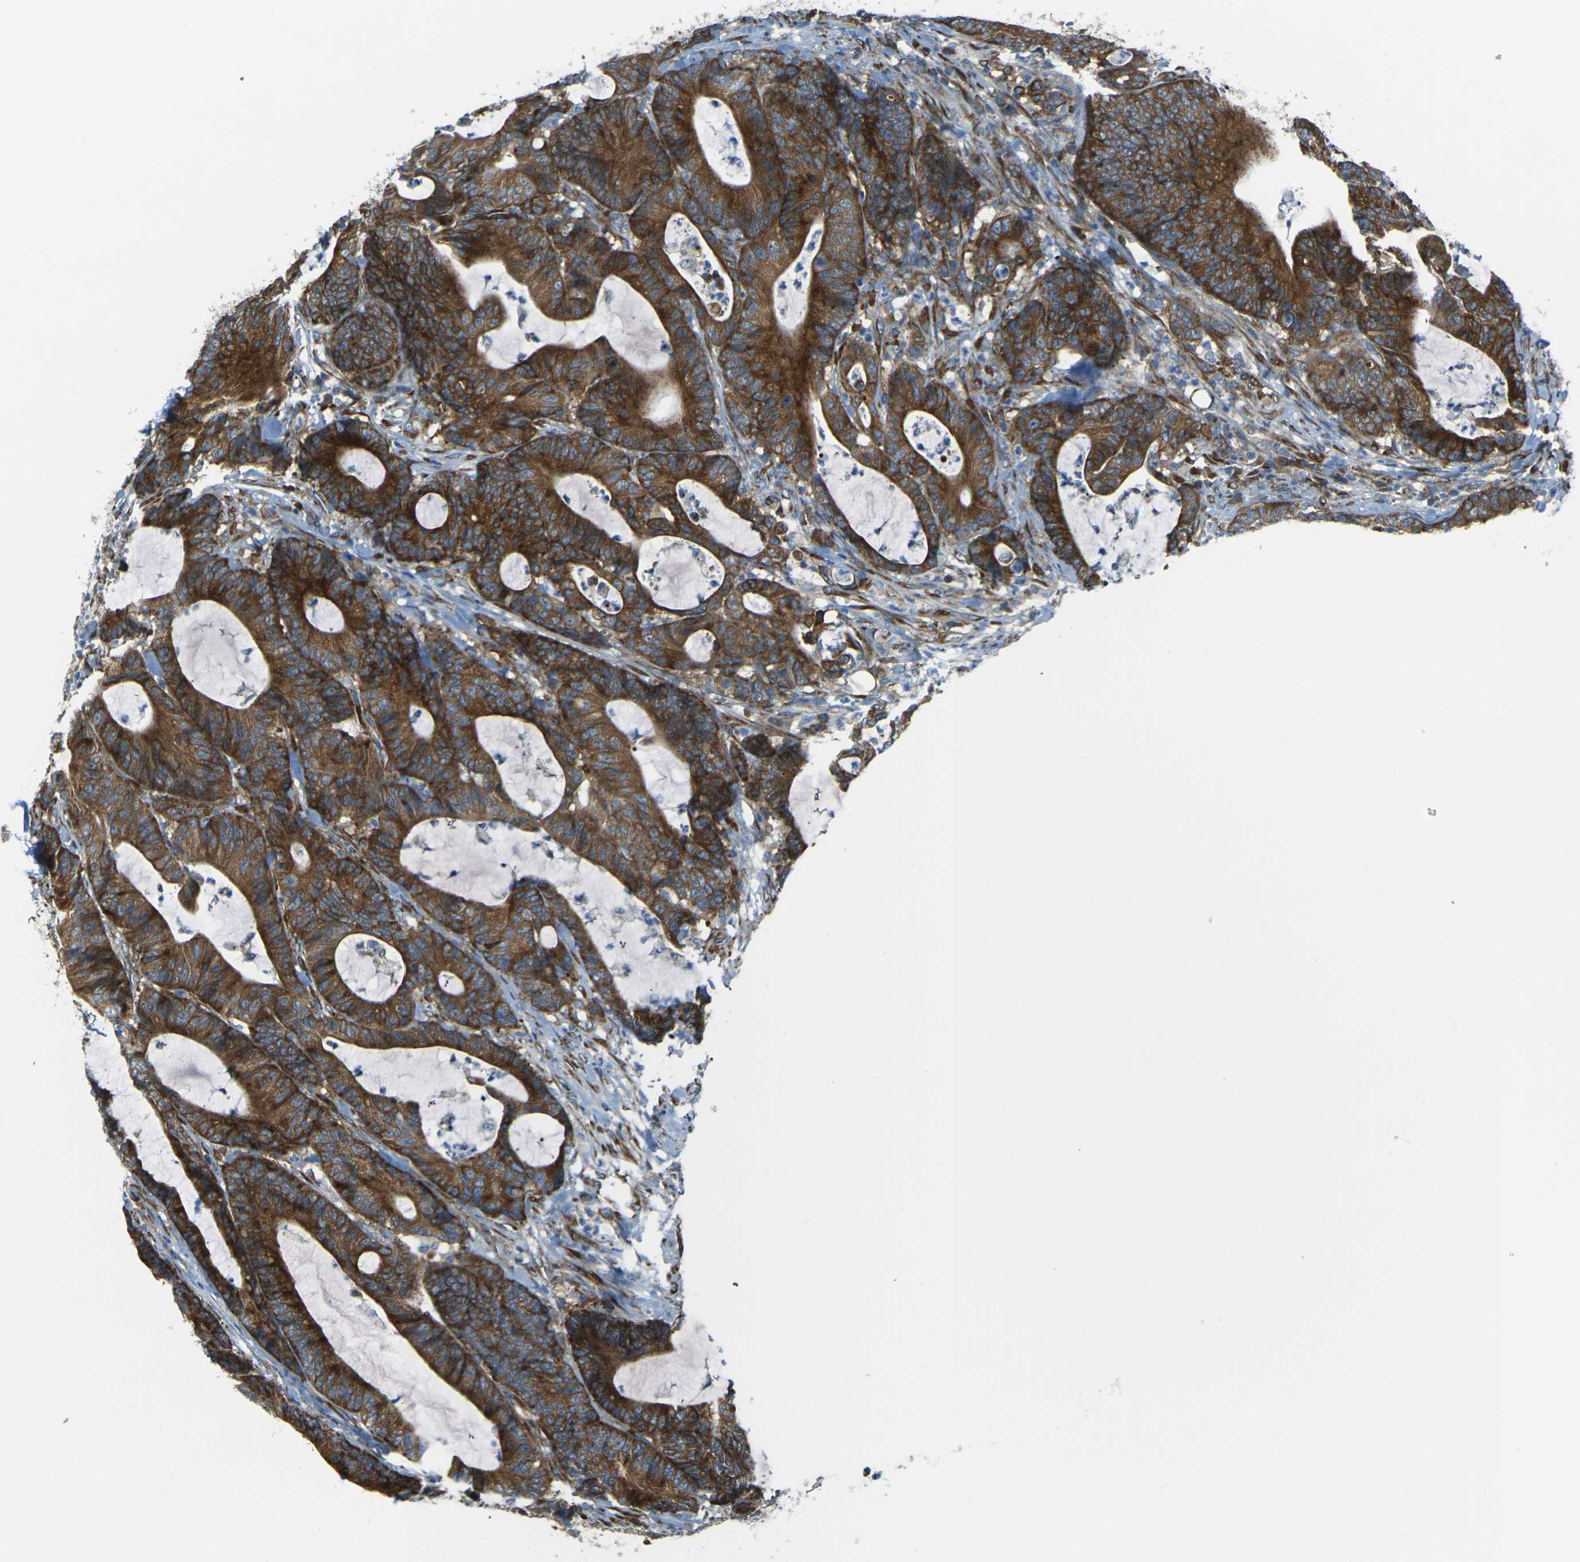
{"staining": {"intensity": "strong", "quantity": ">75%", "location": "cytoplasmic/membranous"}, "tissue": "colorectal cancer", "cell_type": "Tumor cells", "image_type": "cancer", "snomed": [{"axis": "morphology", "description": "Adenocarcinoma, NOS"}, {"axis": "topography", "description": "Colon"}], "caption": "Immunohistochemistry (IHC) image of human colorectal cancer (adenocarcinoma) stained for a protein (brown), which shows high levels of strong cytoplasmic/membranous expression in approximately >75% of tumor cells.", "gene": "CELSR2", "patient": {"sex": "female", "age": 84}}